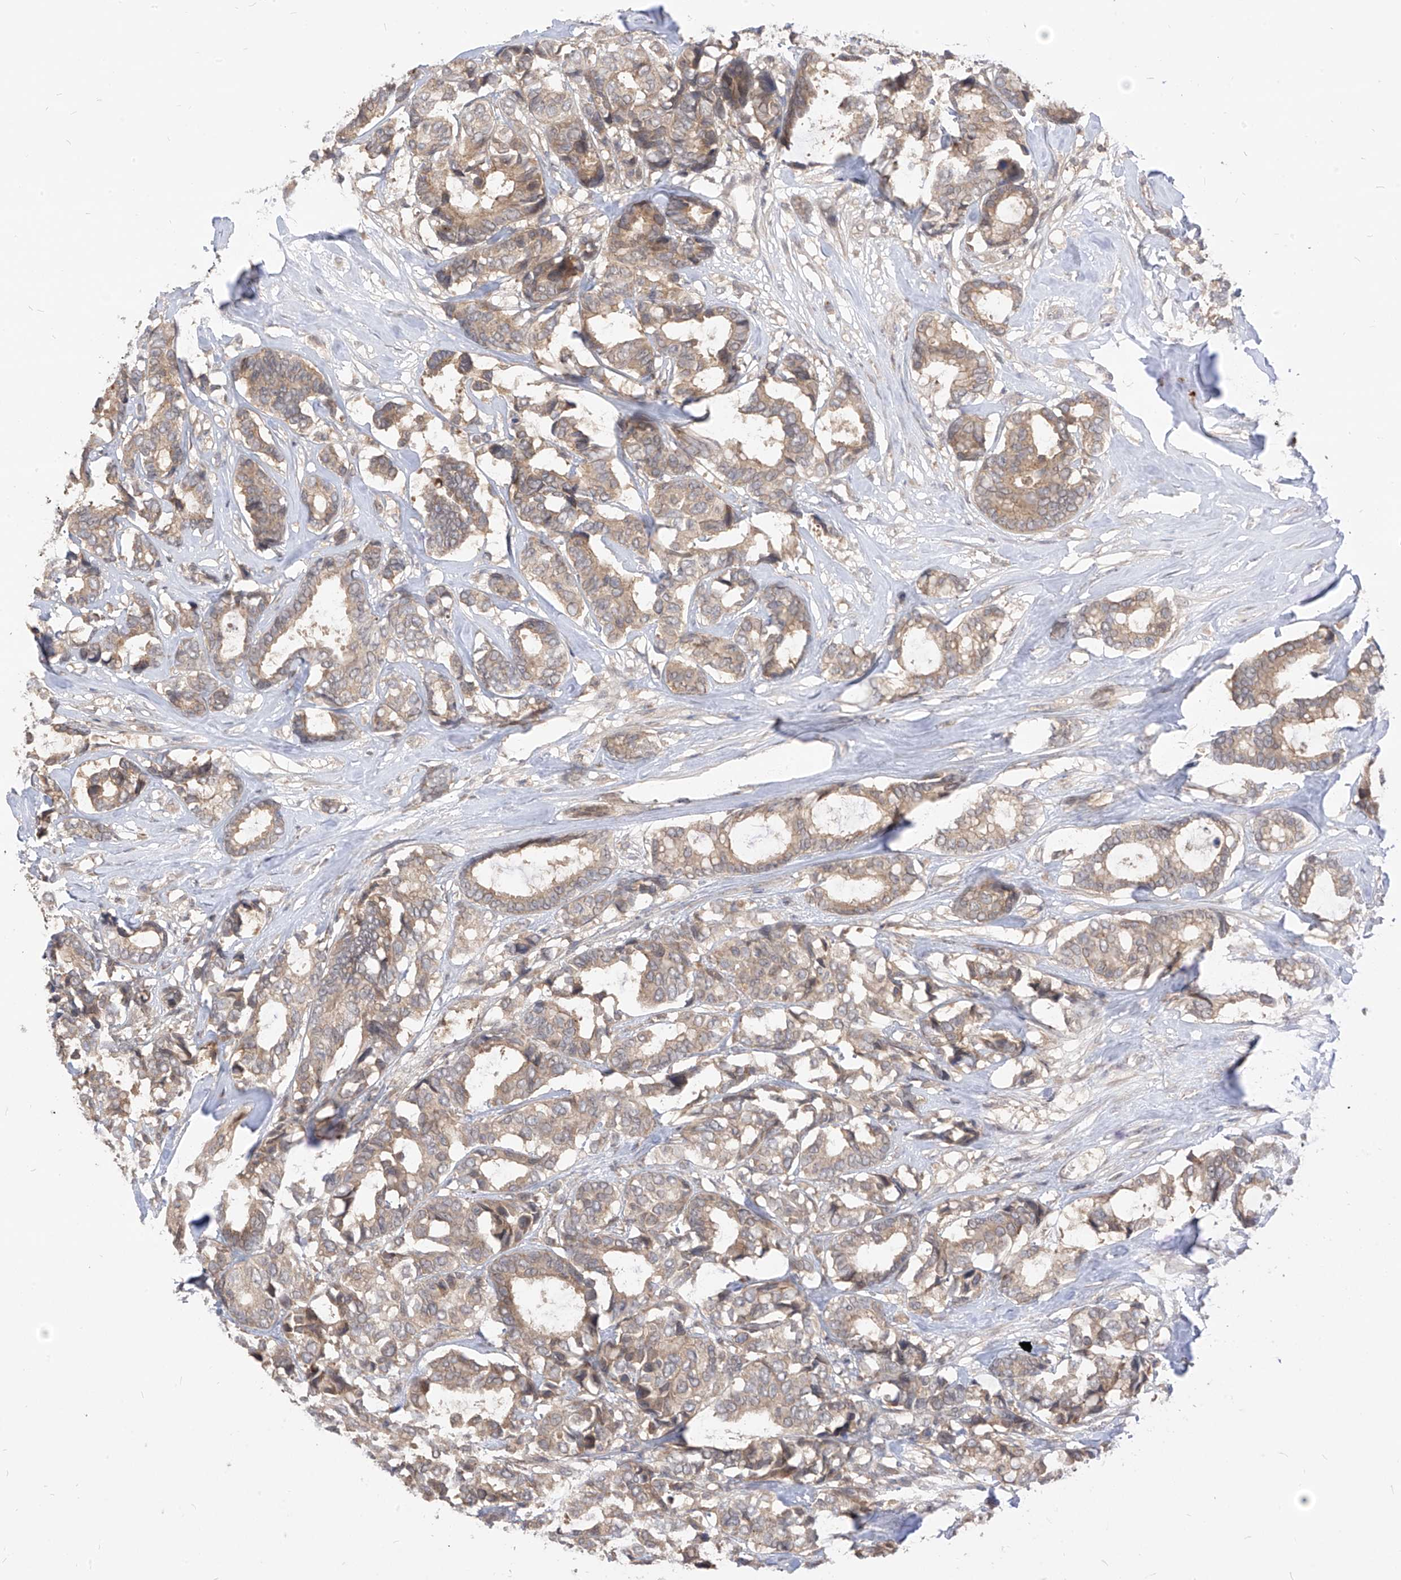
{"staining": {"intensity": "moderate", "quantity": "25%-75%", "location": "cytoplasmic/membranous"}, "tissue": "breast cancer", "cell_type": "Tumor cells", "image_type": "cancer", "snomed": [{"axis": "morphology", "description": "Duct carcinoma"}, {"axis": "topography", "description": "Breast"}], "caption": "Approximately 25%-75% of tumor cells in breast cancer (infiltrating ductal carcinoma) display moderate cytoplasmic/membranous protein expression as visualized by brown immunohistochemical staining.", "gene": "CNKSR1", "patient": {"sex": "female", "age": 87}}